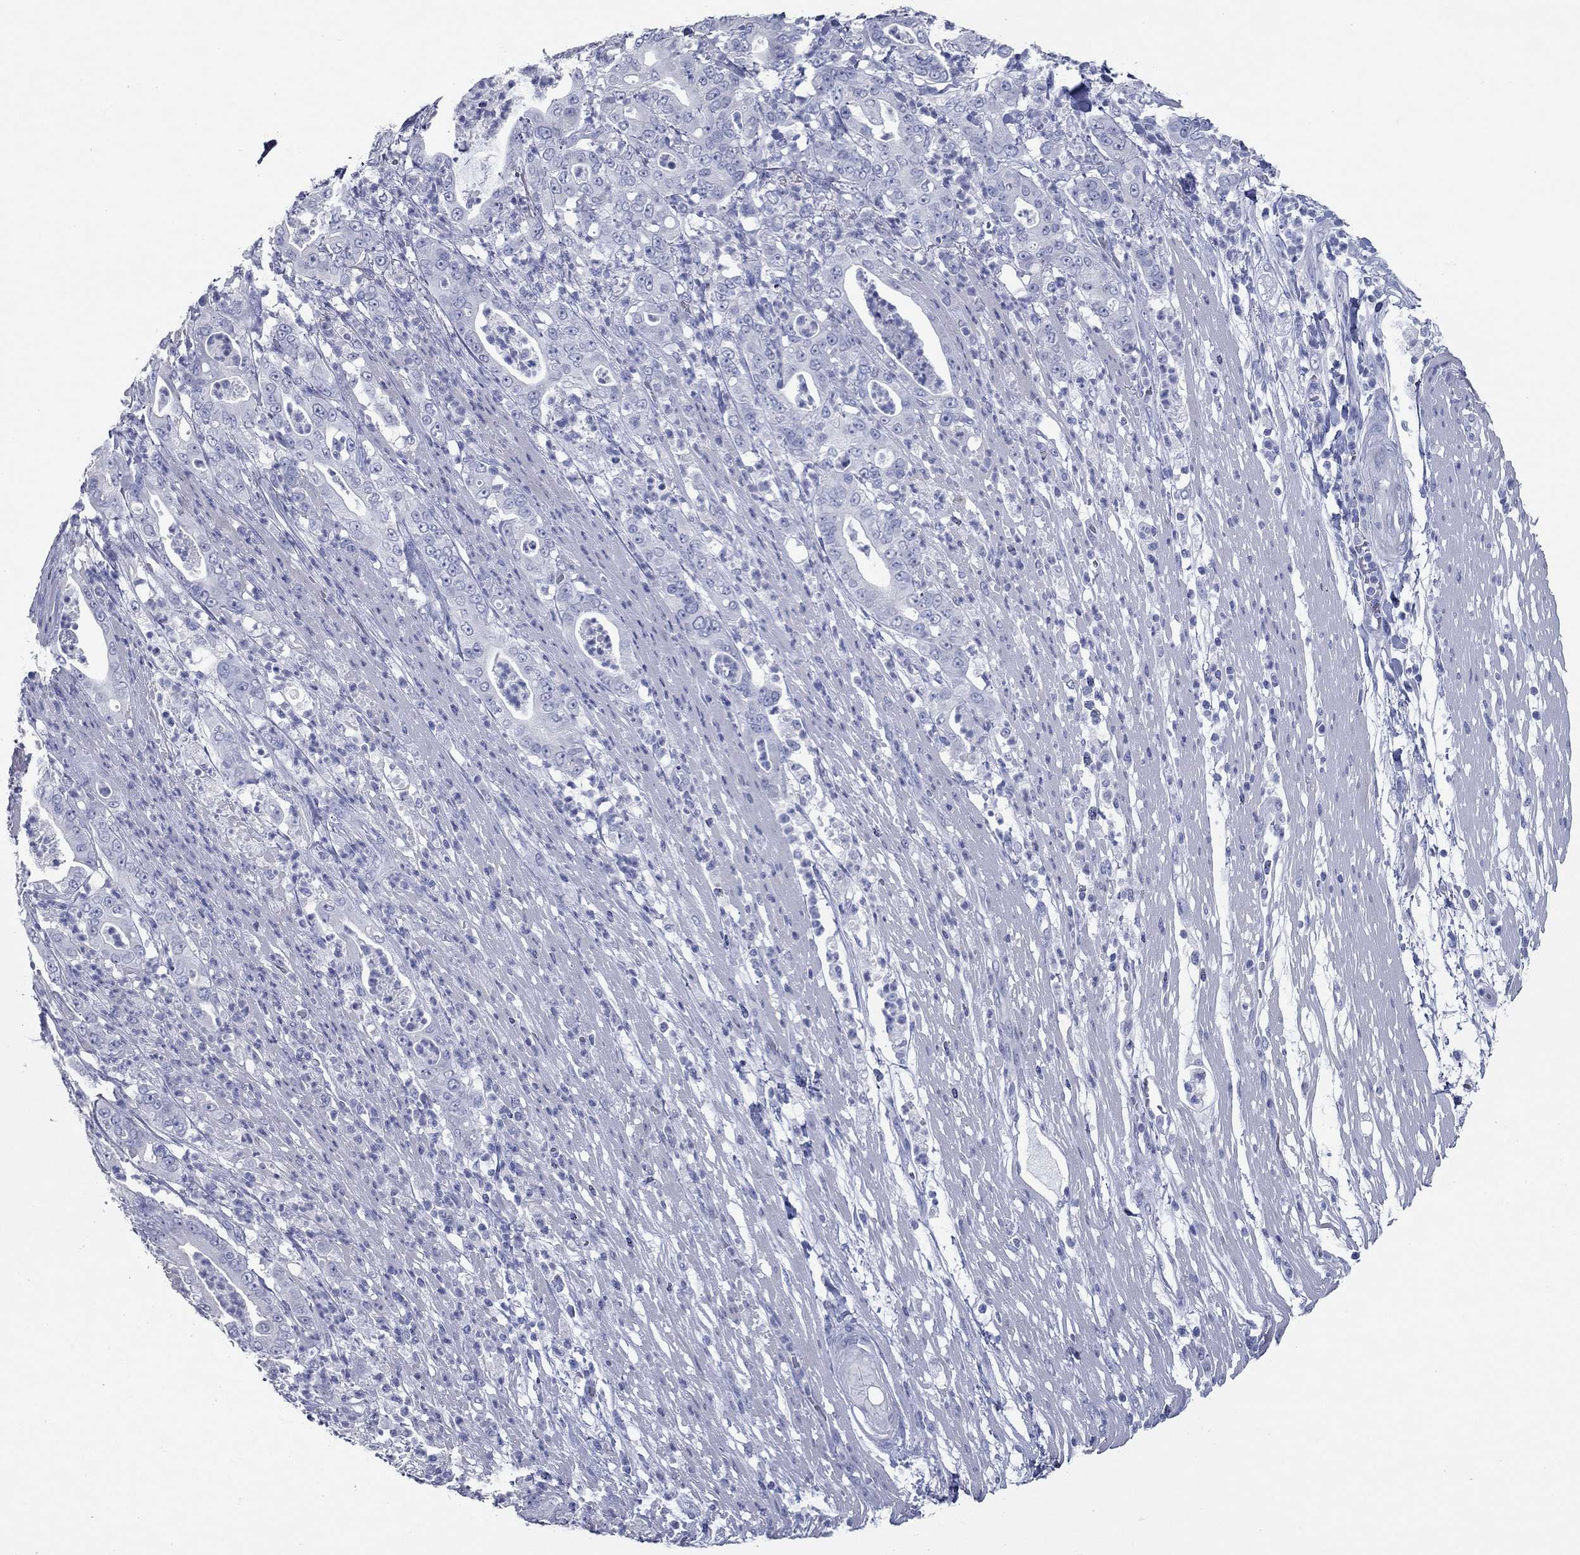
{"staining": {"intensity": "negative", "quantity": "none", "location": "none"}, "tissue": "pancreatic cancer", "cell_type": "Tumor cells", "image_type": "cancer", "snomed": [{"axis": "morphology", "description": "Adenocarcinoma, NOS"}, {"axis": "topography", "description": "Pancreas"}], "caption": "This is an immunohistochemistry (IHC) micrograph of human adenocarcinoma (pancreatic). There is no positivity in tumor cells.", "gene": "KIRREL2", "patient": {"sex": "male", "age": 71}}